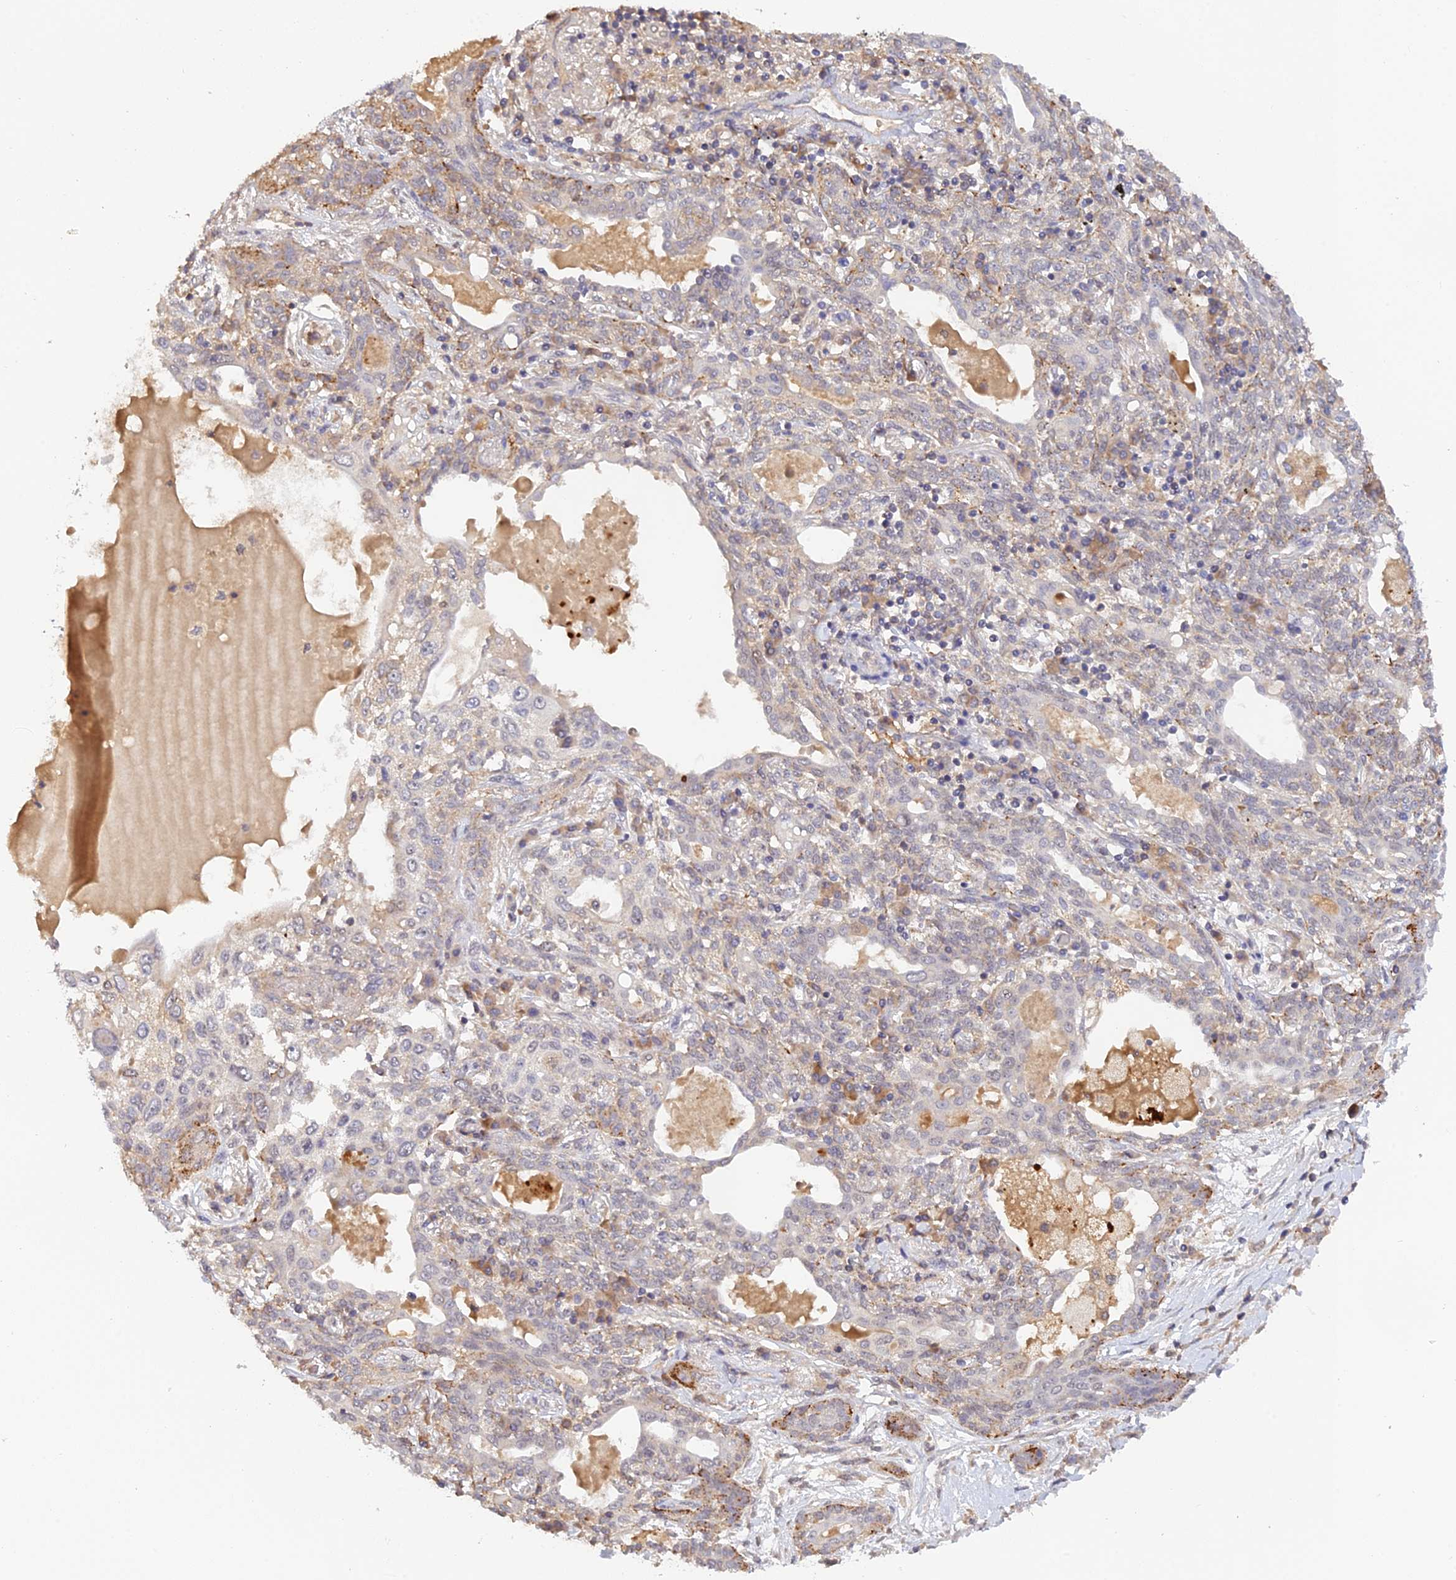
{"staining": {"intensity": "negative", "quantity": "none", "location": "none"}, "tissue": "lung cancer", "cell_type": "Tumor cells", "image_type": "cancer", "snomed": [{"axis": "morphology", "description": "Squamous cell carcinoma, NOS"}, {"axis": "topography", "description": "Lung"}], "caption": "The micrograph reveals no staining of tumor cells in squamous cell carcinoma (lung).", "gene": "ZNF436", "patient": {"sex": "female", "age": 70}}